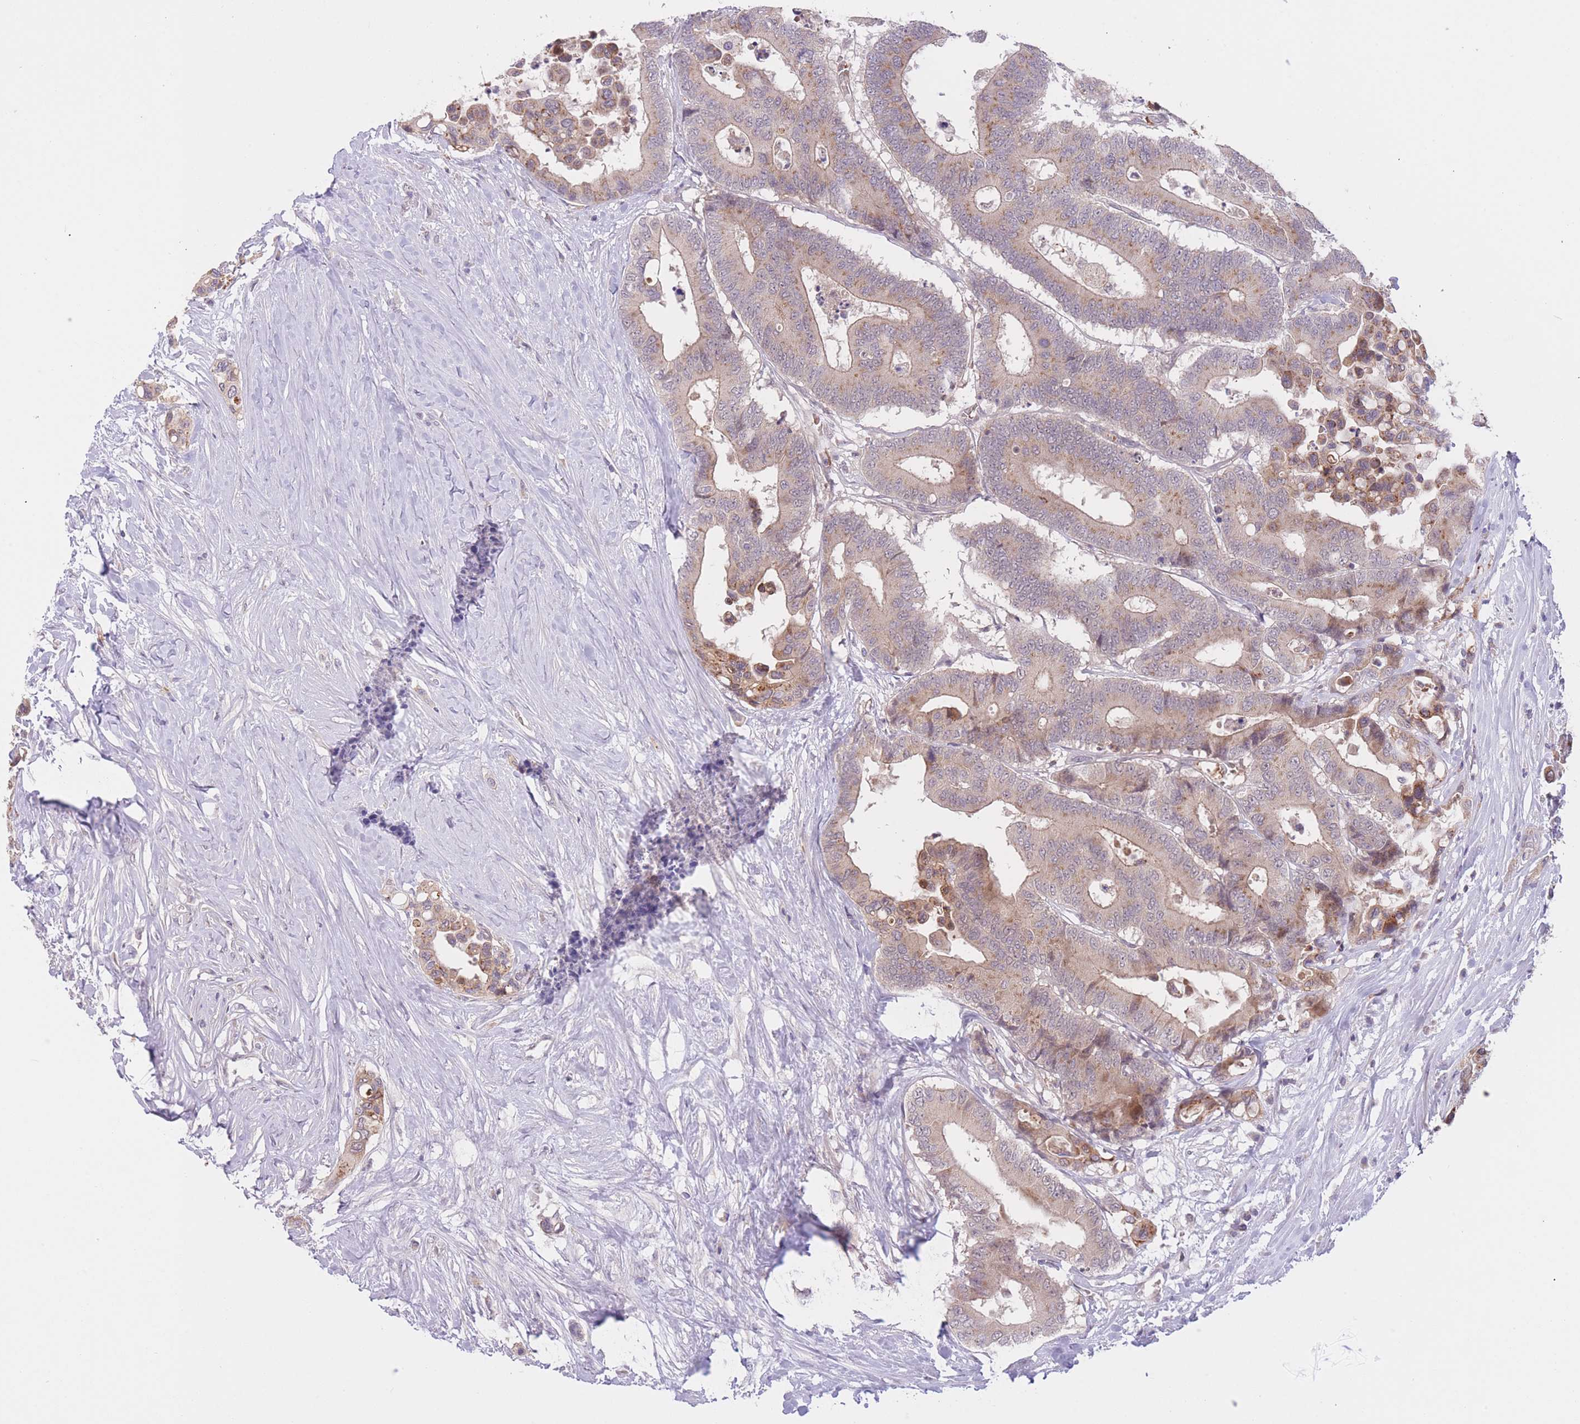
{"staining": {"intensity": "moderate", "quantity": "<25%", "location": "cytoplasmic/membranous"}, "tissue": "colorectal cancer", "cell_type": "Tumor cells", "image_type": "cancer", "snomed": [{"axis": "morphology", "description": "Normal tissue, NOS"}, {"axis": "morphology", "description": "Adenocarcinoma, NOS"}, {"axis": "topography", "description": "Colon"}], "caption": "Immunohistochemistry (IHC) of colorectal cancer (adenocarcinoma) reveals low levels of moderate cytoplasmic/membranous expression in about <25% of tumor cells. The staining is performed using DAB (3,3'-diaminobenzidine) brown chromogen to label protein expression. The nuclei are counter-stained blue using hematoxylin.", "gene": "FUT5", "patient": {"sex": "male", "age": 82}}